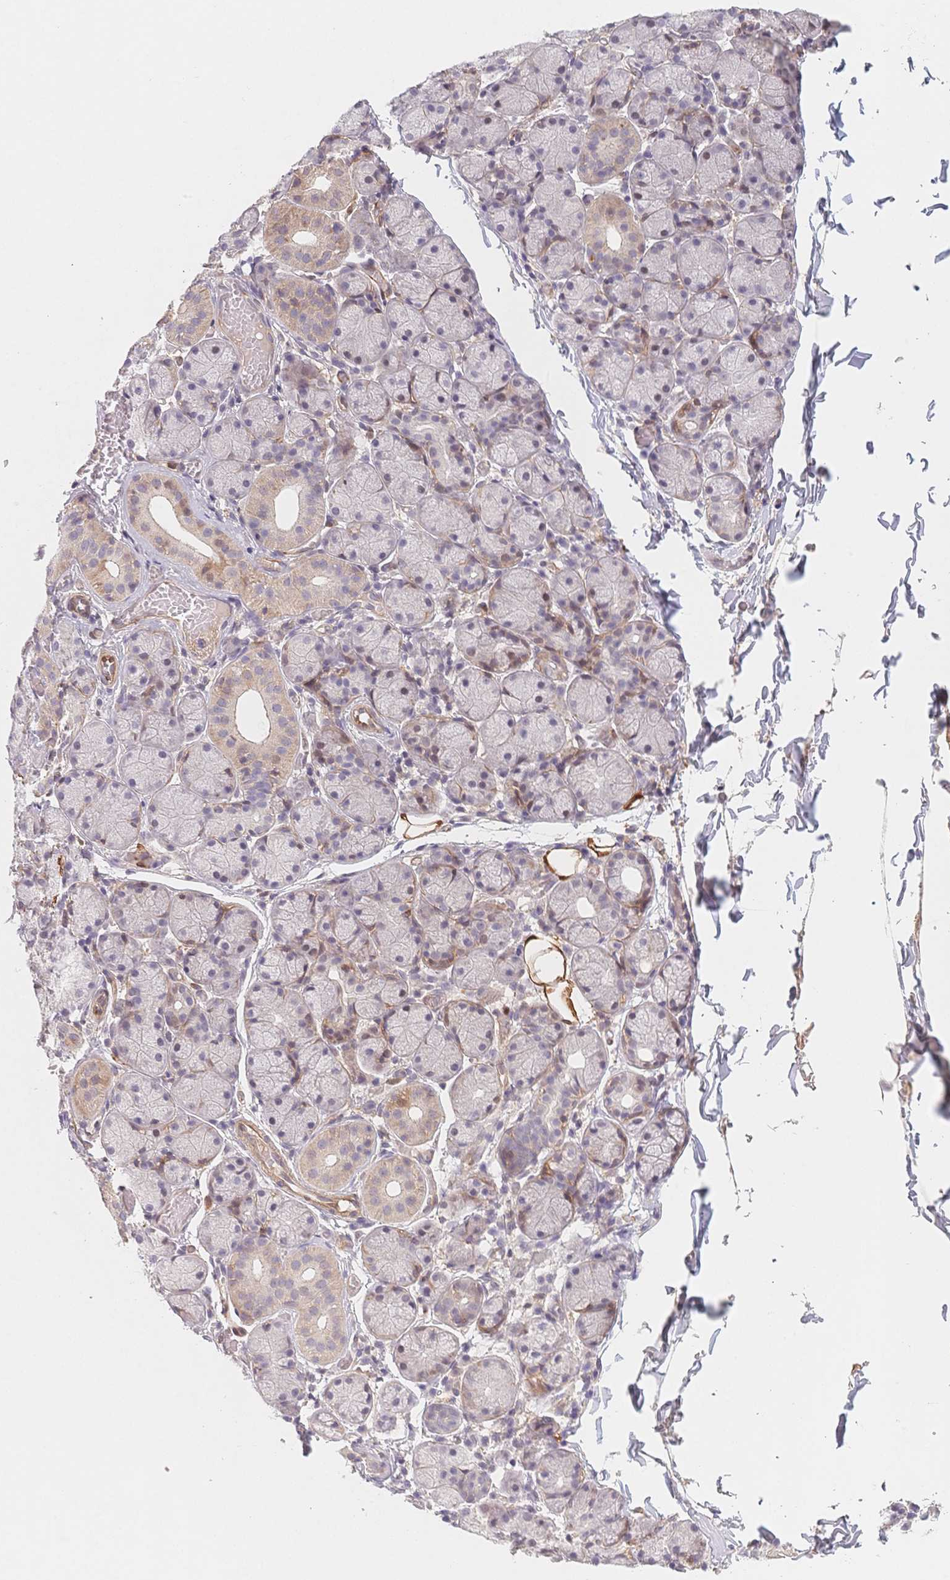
{"staining": {"intensity": "weak", "quantity": "<25%", "location": "cytoplasmic/membranous"}, "tissue": "salivary gland", "cell_type": "Glandular cells", "image_type": "normal", "snomed": [{"axis": "morphology", "description": "Normal tissue, NOS"}, {"axis": "topography", "description": "Salivary gland"}, {"axis": "topography", "description": "Peripheral nerve tissue"}], "caption": "An immunohistochemistry histopathology image of unremarkable salivary gland is shown. There is no staining in glandular cells of salivary gland.", "gene": "C12orf75", "patient": {"sex": "female", "age": 24}}